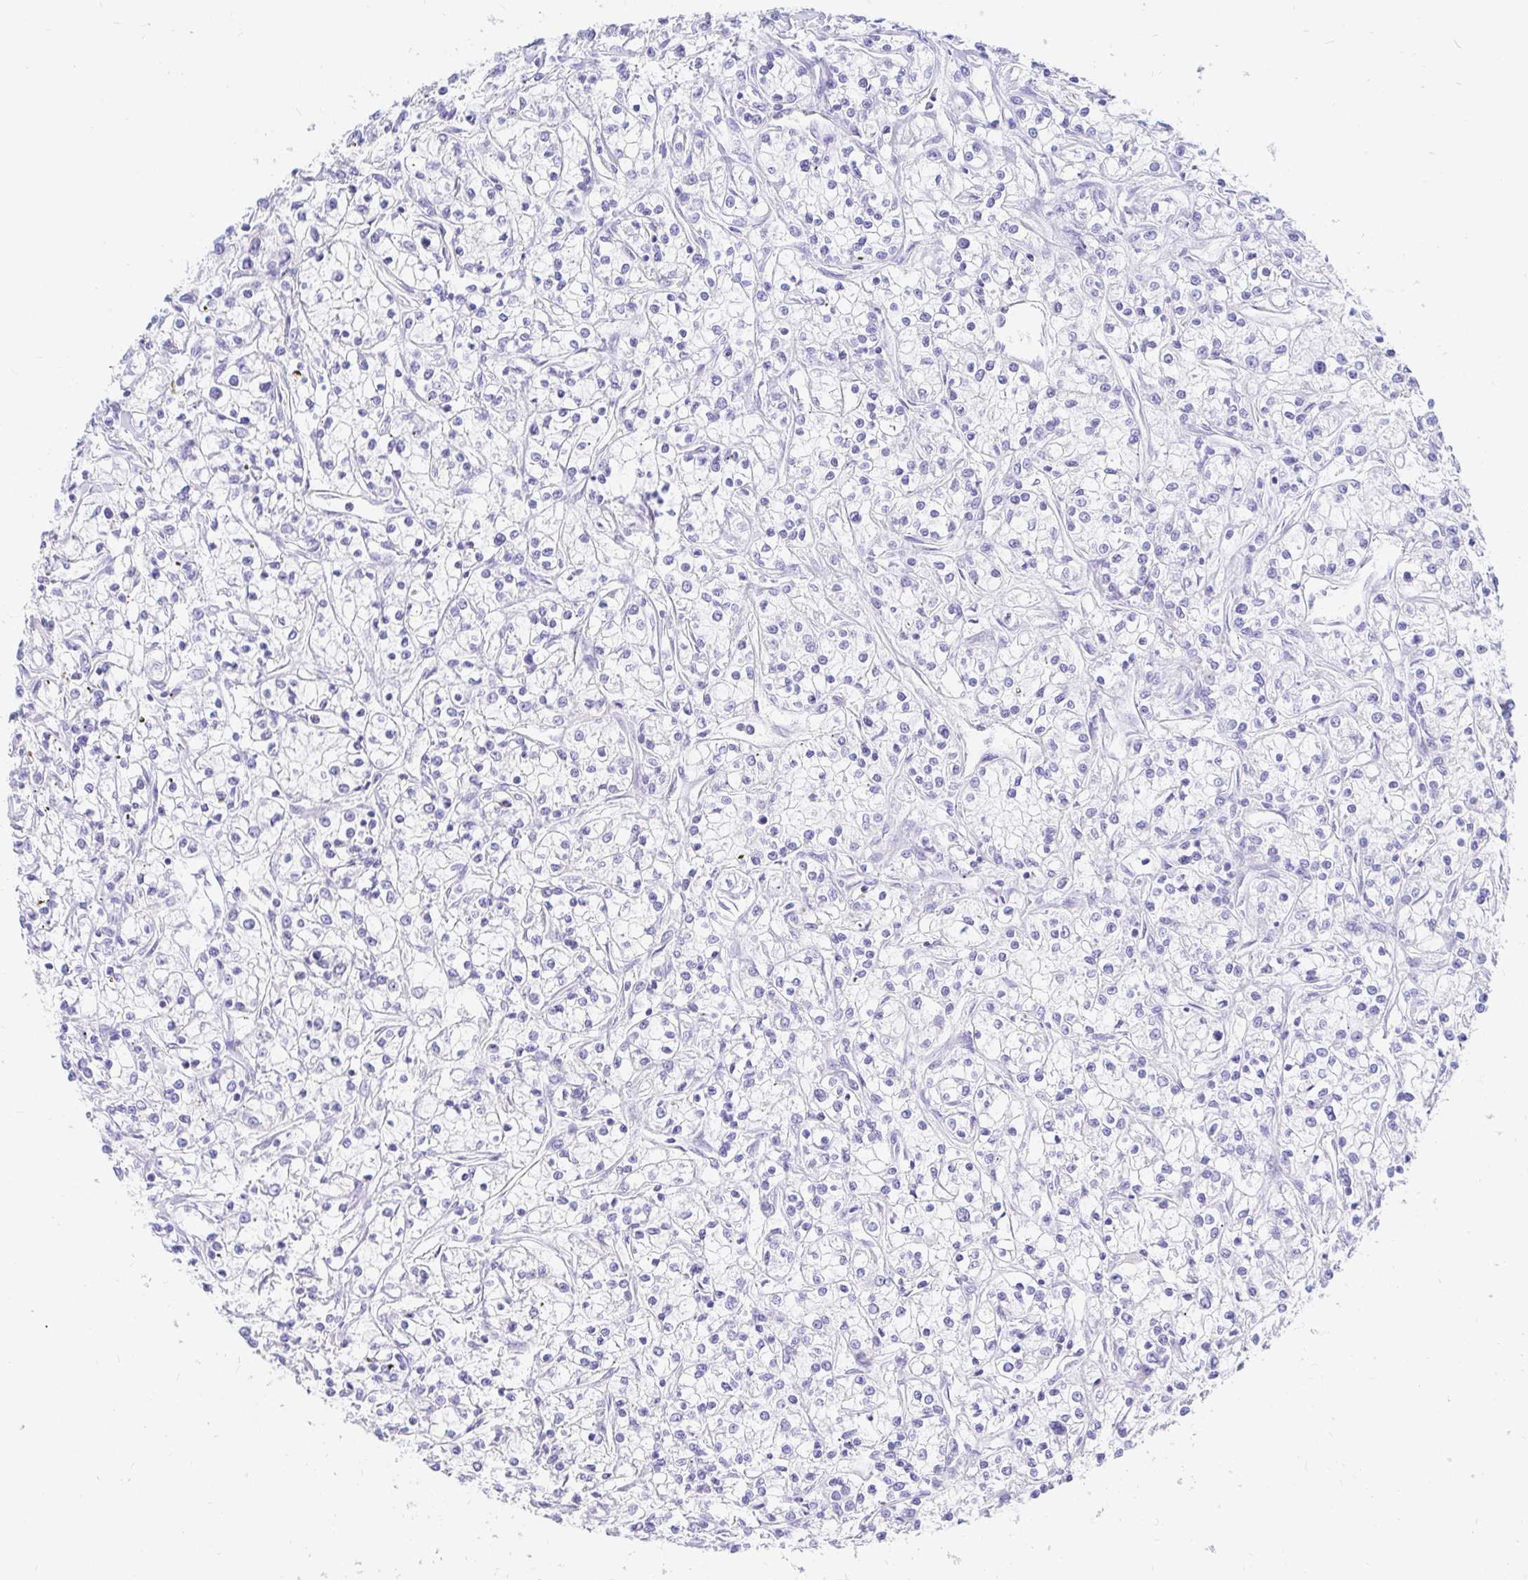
{"staining": {"intensity": "negative", "quantity": "none", "location": "none"}, "tissue": "renal cancer", "cell_type": "Tumor cells", "image_type": "cancer", "snomed": [{"axis": "morphology", "description": "Adenocarcinoma, NOS"}, {"axis": "topography", "description": "Kidney"}], "caption": "Tumor cells are negative for protein expression in human renal adenocarcinoma.", "gene": "NR2E1", "patient": {"sex": "female", "age": 59}}